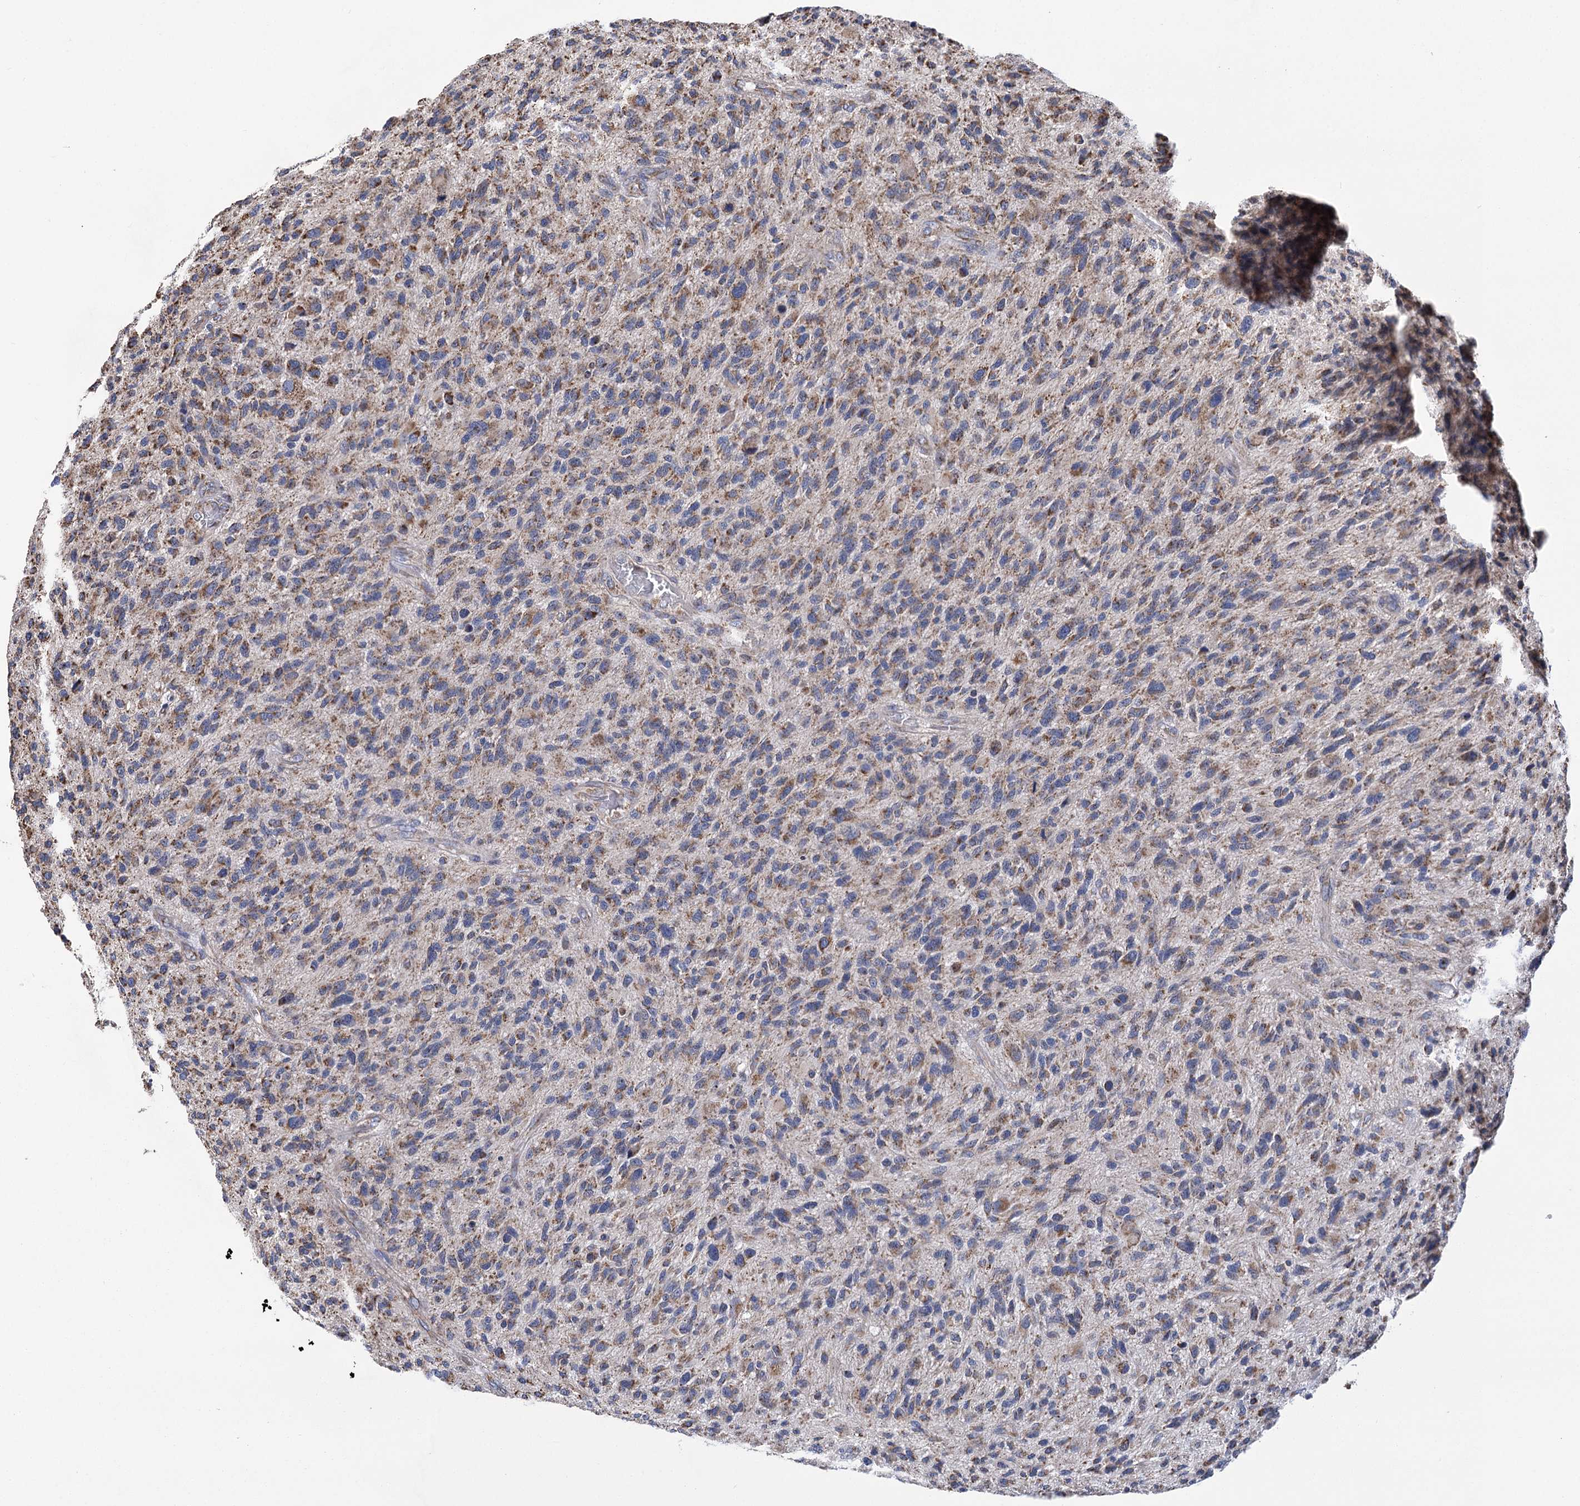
{"staining": {"intensity": "moderate", "quantity": "25%-75%", "location": "cytoplasmic/membranous"}, "tissue": "glioma", "cell_type": "Tumor cells", "image_type": "cancer", "snomed": [{"axis": "morphology", "description": "Glioma, malignant, High grade"}, {"axis": "topography", "description": "Brain"}], "caption": "High-power microscopy captured an immunohistochemistry (IHC) micrograph of malignant glioma (high-grade), revealing moderate cytoplasmic/membranous expression in approximately 25%-75% of tumor cells. The staining was performed using DAB to visualize the protein expression in brown, while the nuclei were stained in blue with hematoxylin (Magnification: 20x).", "gene": "CCDC73", "patient": {"sex": "male", "age": 47}}